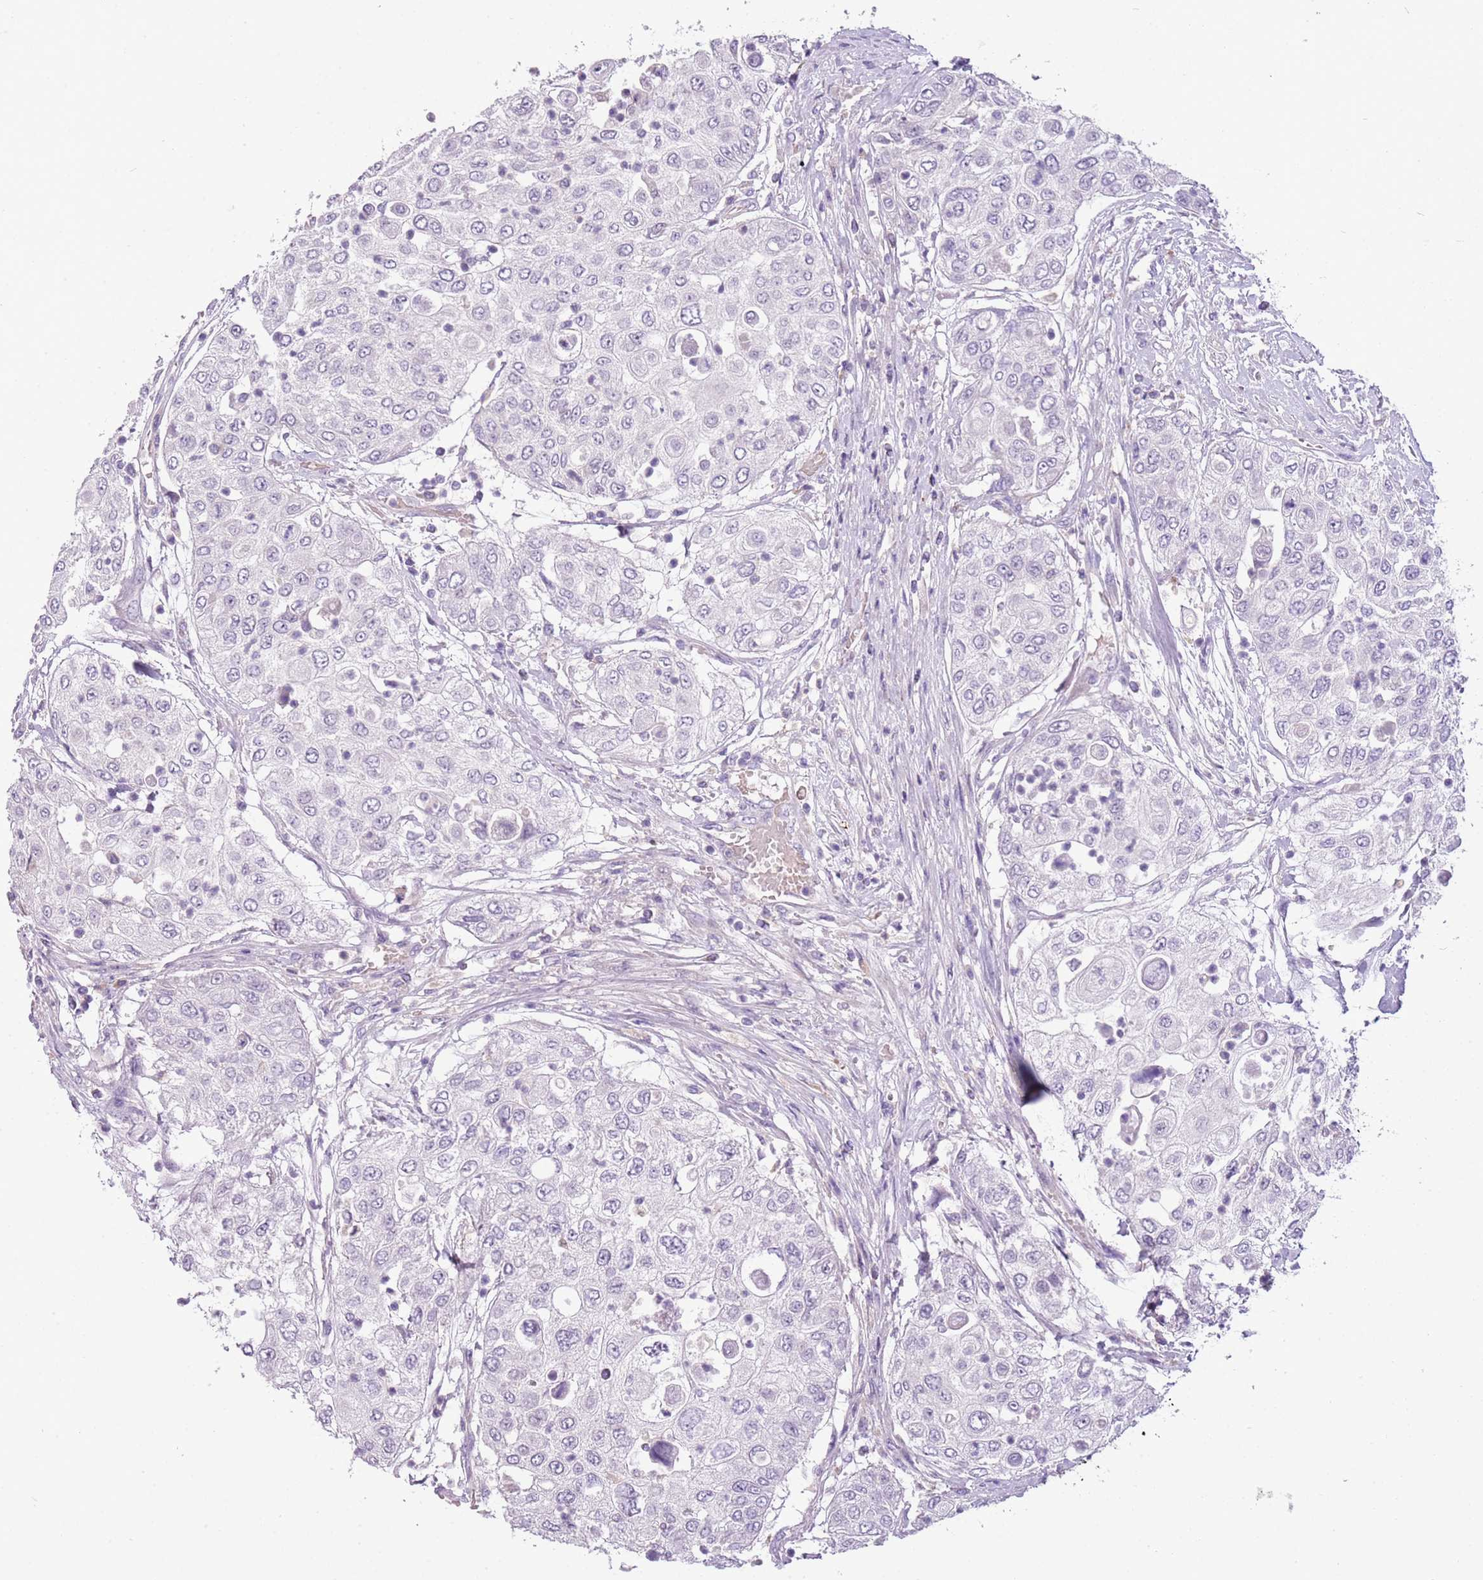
{"staining": {"intensity": "negative", "quantity": "none", "location": "none"}, "tissue": "urothelial cancer", "cell_type": "Tumor cells", "image_type": "cancer", "snomed": [{"axis": "morphology", "description": "Urothelial carcinoma, High grade"}, {"axis": "topography", "description": "Urinary bladder"}], "caption": "Immunohistochemistry (IHC) micrograph of human high-grade urothelial carcinoma stained for a protein (brown), which exhibits no staining in tumor cells.", "gene": "SCAMP5", "patient": {"sex": "female", "age": 79}}